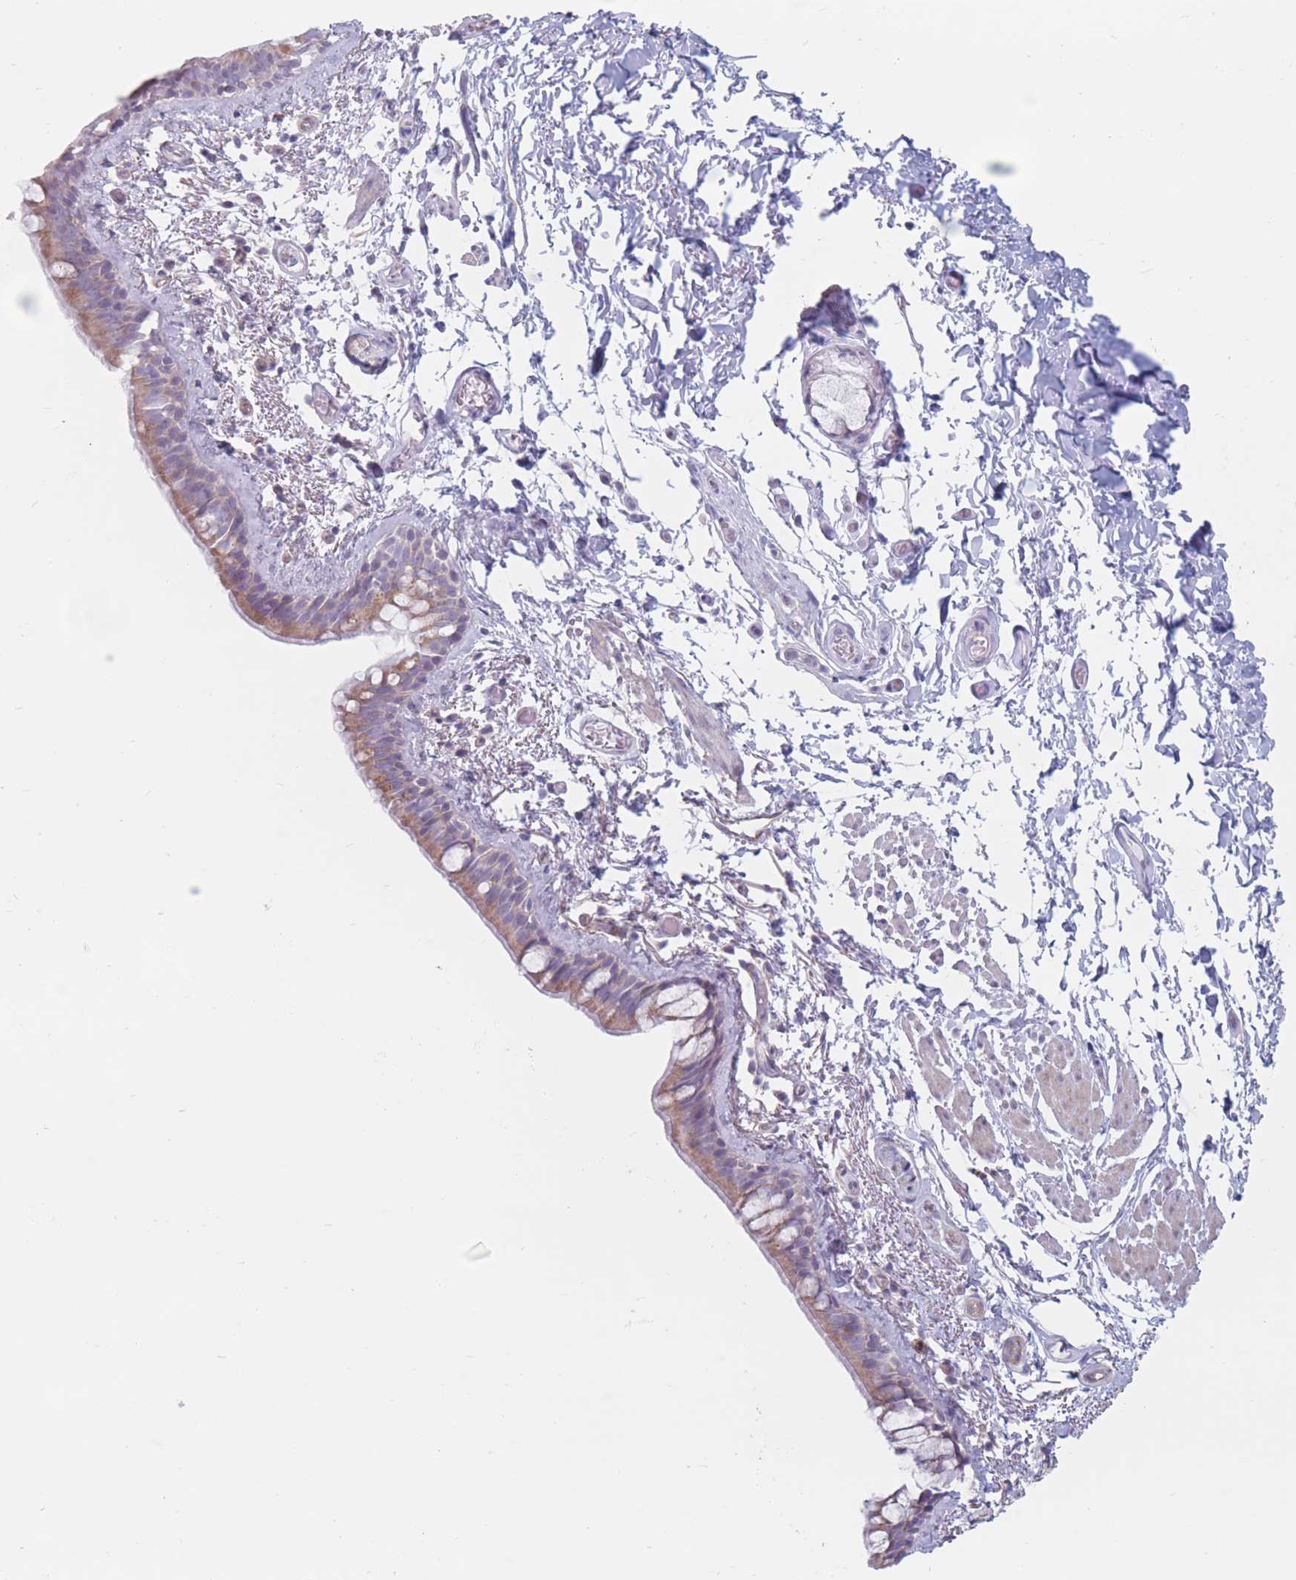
{"staining": {"intensity": "moderate", "quantity": "25%-75%", "location": "cytoplasmic/membranous"}, "tissue": "bronchus", "cell_type": "Respiratory epithelial cells", "image_type": "normal", "snomed": [{"axis": "morphology", "description": "Normal tissue, NOS"}, {"axis": "topography", "description": "Cartilage tissue"}], "caption": "Immunohistochemistry photomicrograph of unremarkable human bronchus stained for a protein (brown), which demonstrates medium levels of moderate cytoplasmic/membranous positivity in about 25%-75% of respiratory epithelial cells.", "gene": "PLPP1", "patient": {"sex": "male", "age": 63}}